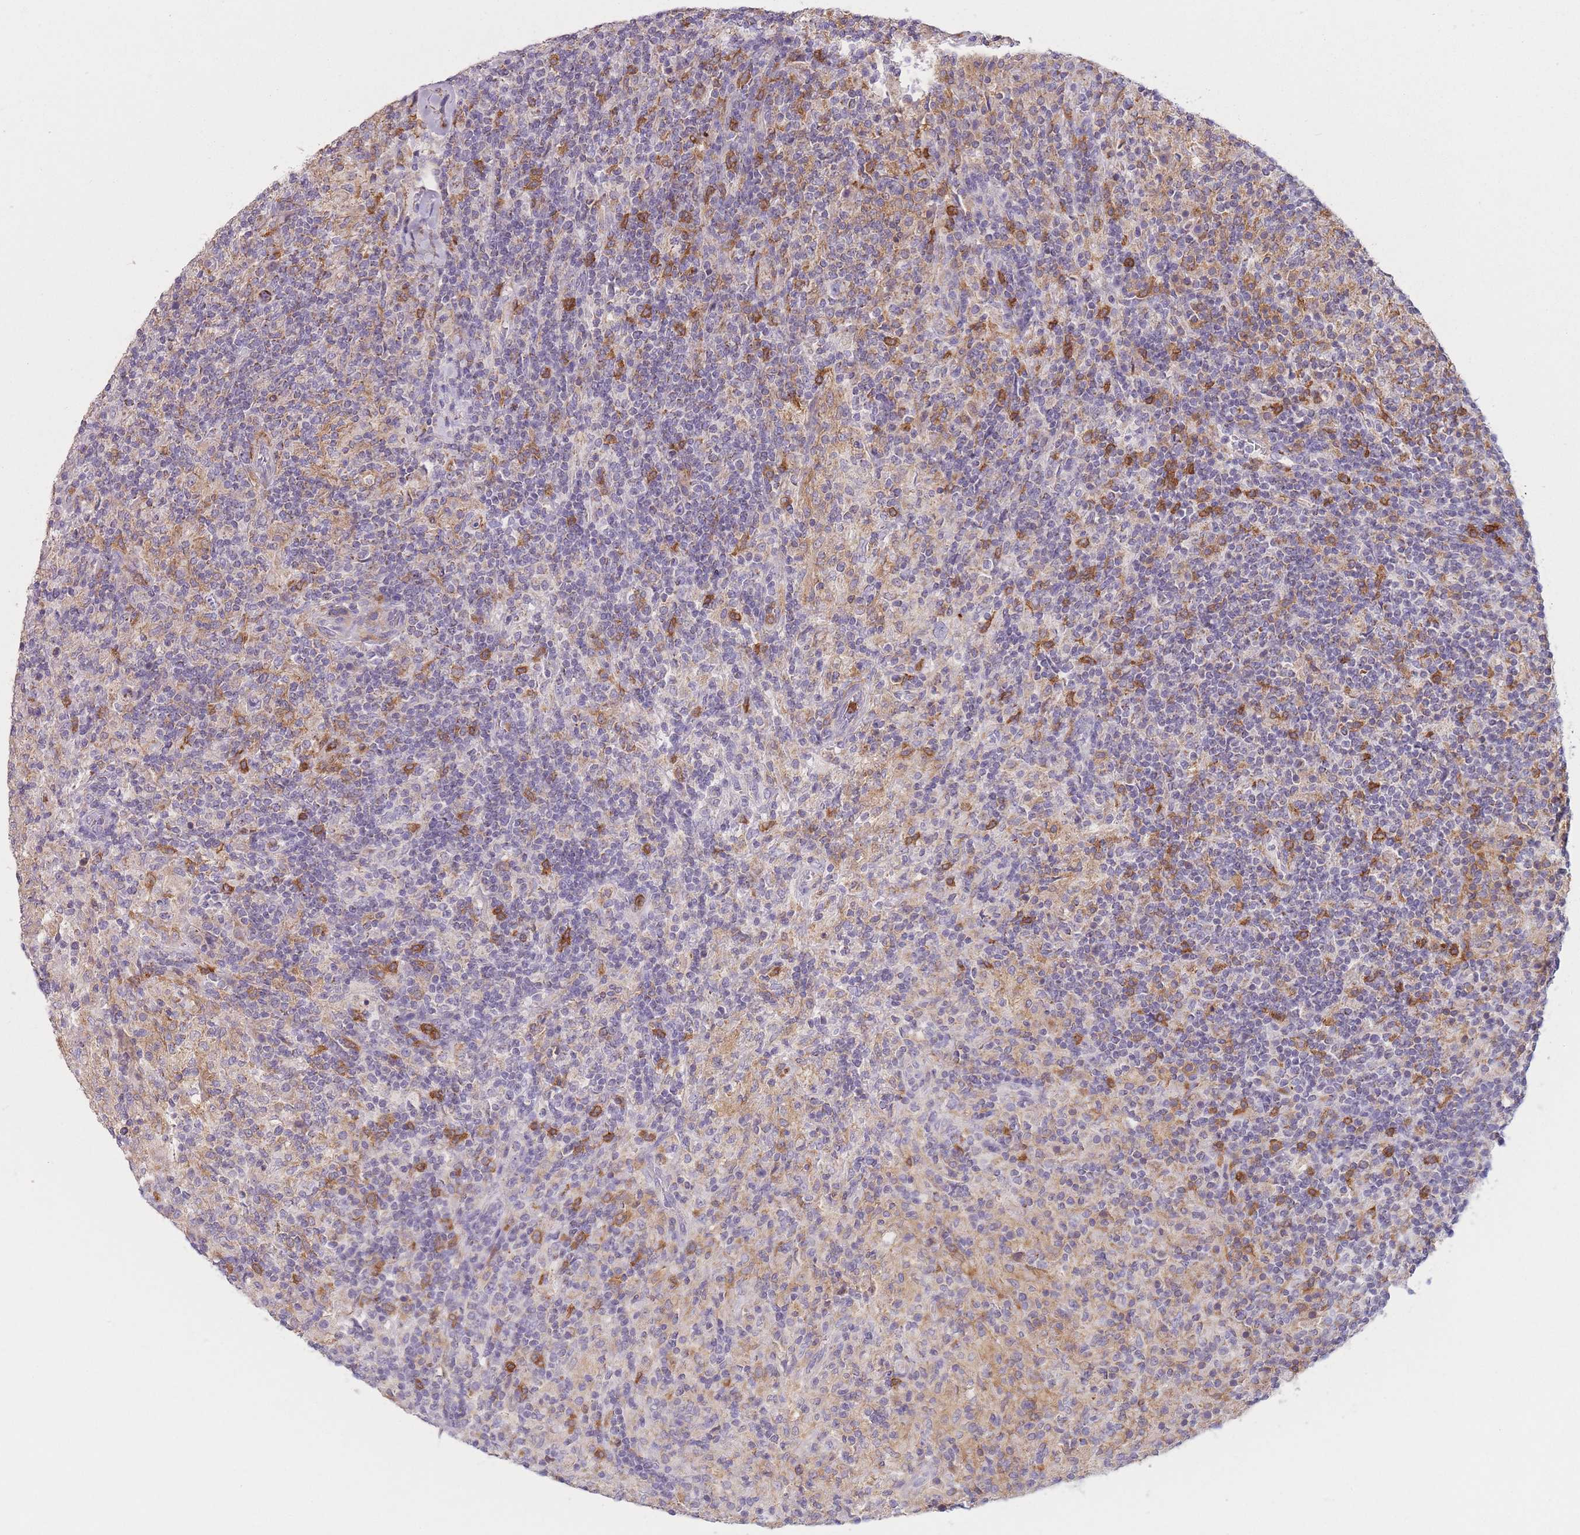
{"staining": {"intensity": "weak", "quantity": "25%-75%", "location": "cytoplasmic/membranous"}, "tissue": "lymphoma", "cell_type": "Tumor cells", "image_type": "cancer", "snomed": [{"axis": "morphology", "description": "Hodgkin's disease, NOS"}, {"axis": "topography", "description": "Lymph node"}], "caption": "Lymphoma stained with immunohistochemistry (IHC) shows weak cytoplasmic/membranous expression in approximately 25%-75% of tumor cells.", "gene": "PRAM1", "patient": {"sex": "male", "age": 70}}